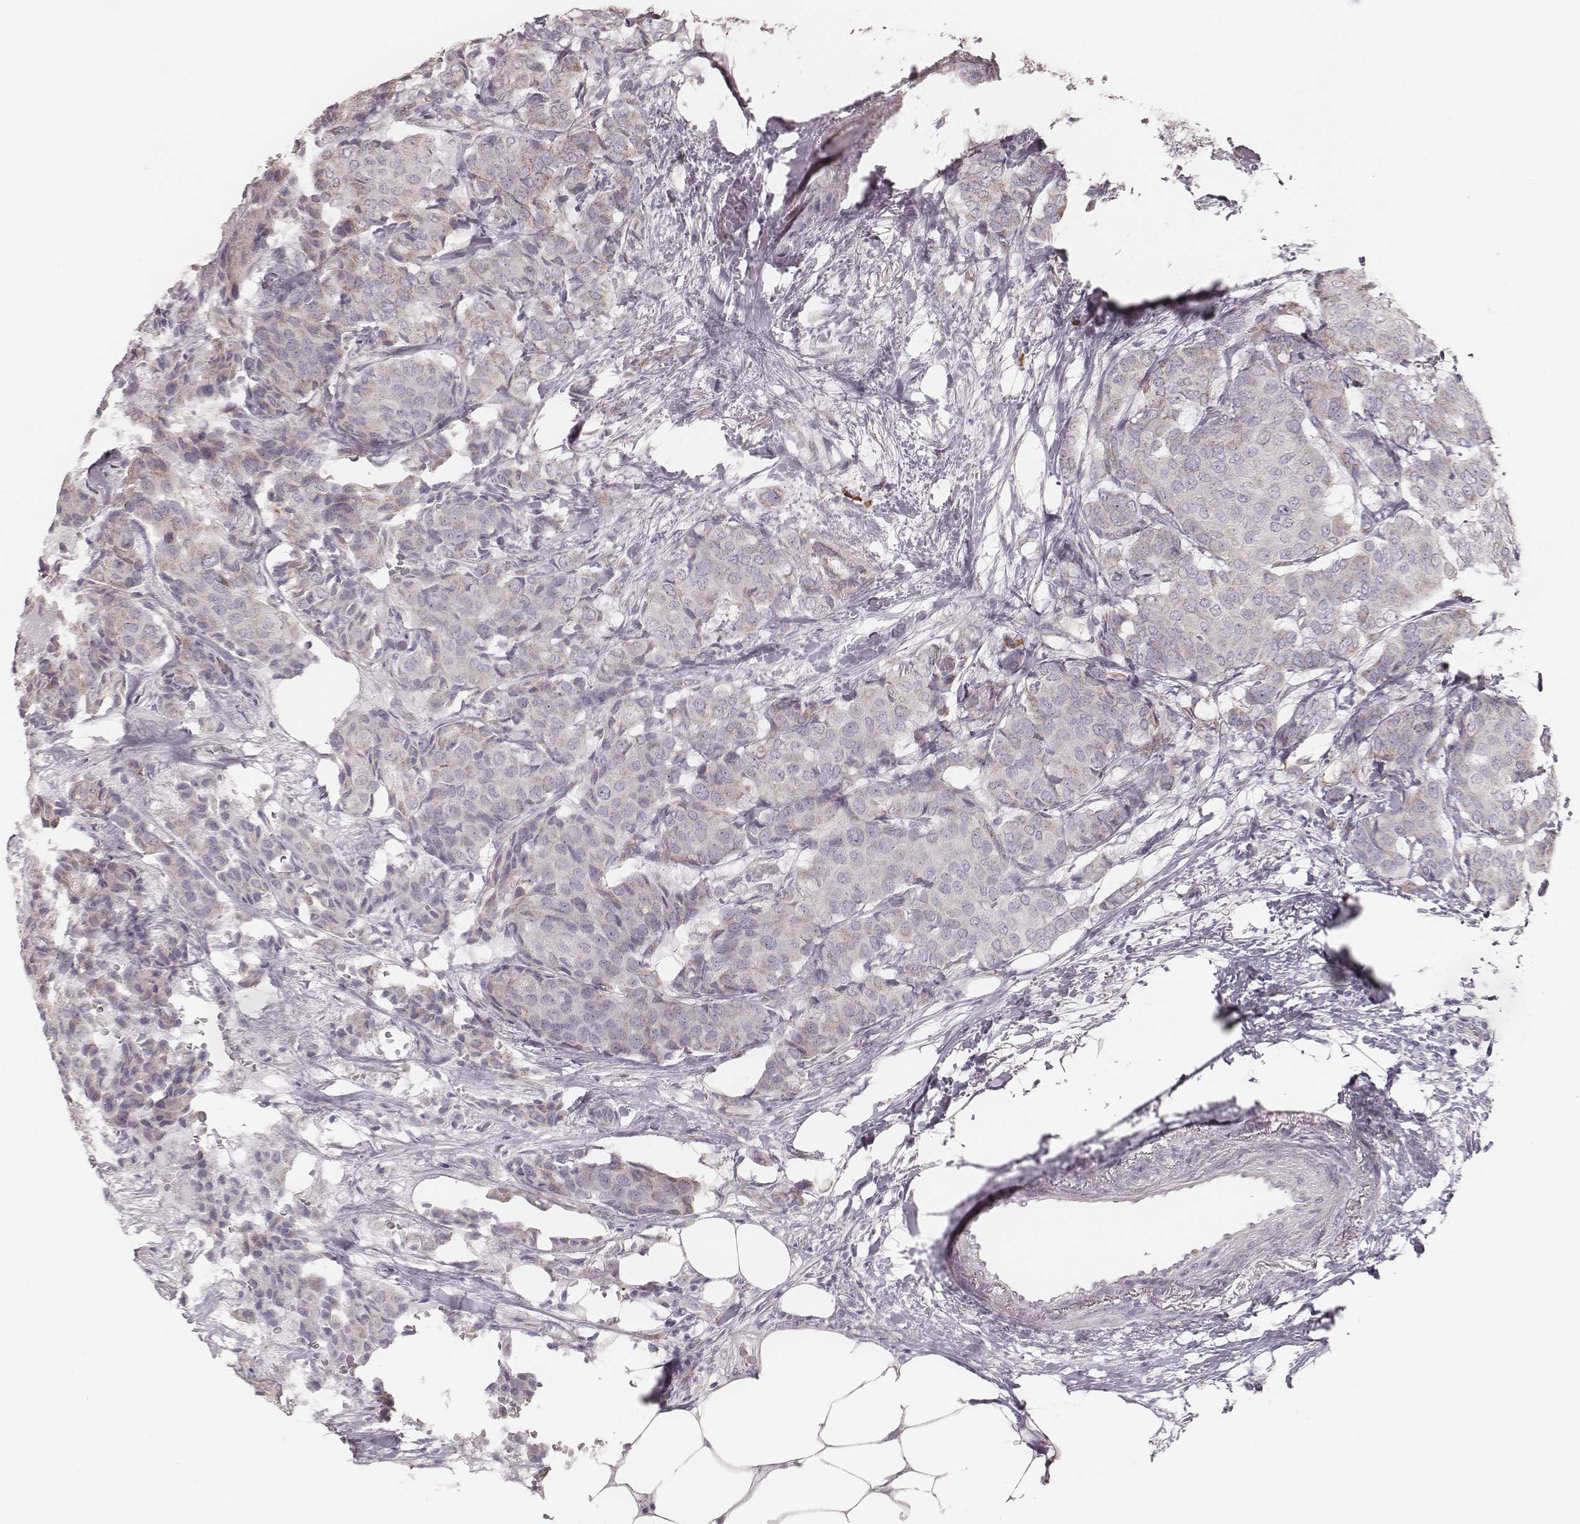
{"staining": {"intensity": "negative", "quantity": "none", "location": "none"}, "tissue": "breast cancer", "cell_type": "Tumor cells", "image_type": "cancer", "snomed": [{"axis": "morphology", "description": "Duct carcinoma"}, {"axis": "topography", "description": "Breast"}], "caption": "IHC of human breast infiltrating ductal carcinoma exhibits no positivity in tumor cells.", "gene": "KIF5C", "patient": {"sex": "female", "age": 75}}